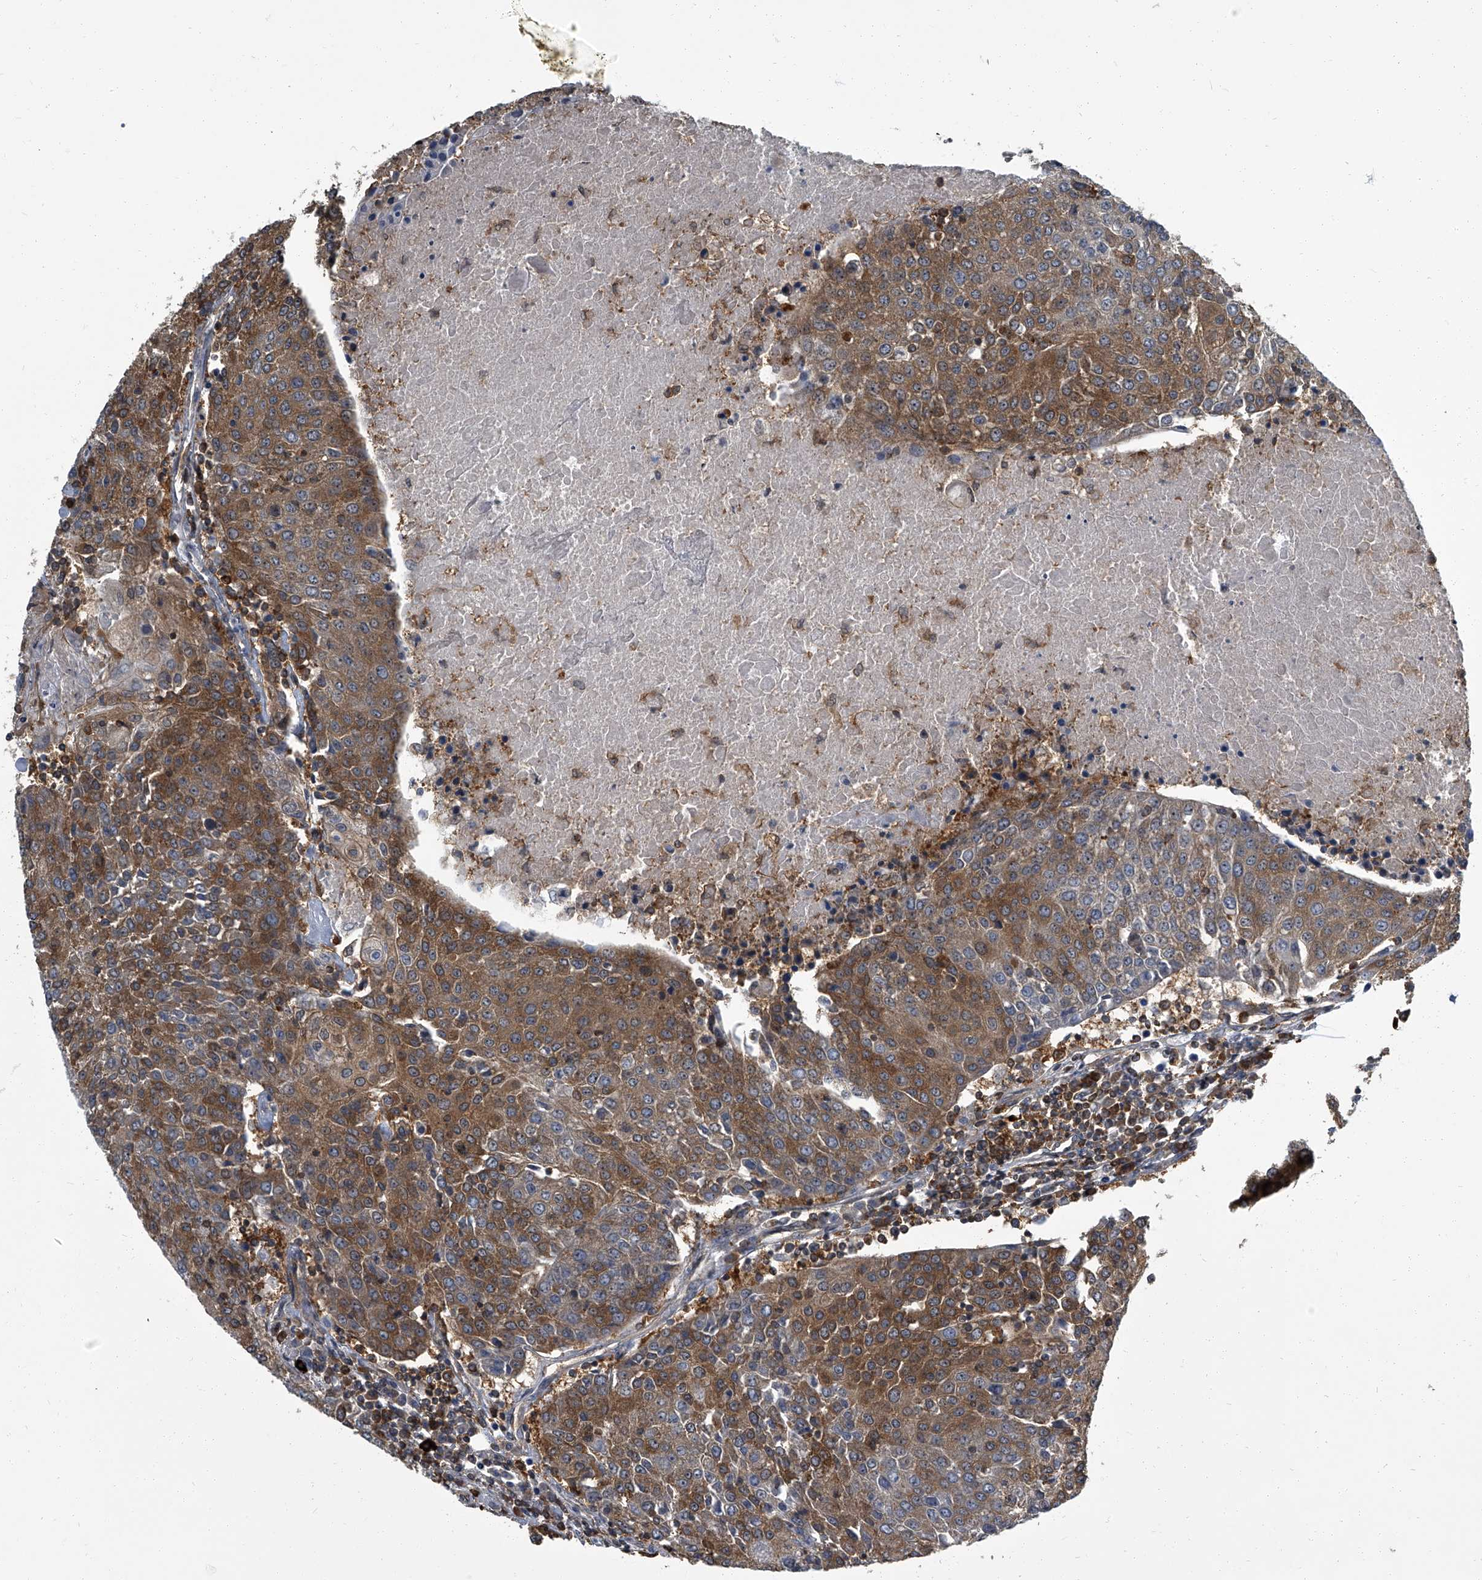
{"staining": {"intensity": "moderate", "quantity": ">75%", "location": "cytoplasmic/membranous"}, "tissue": "urothelial cancer", "cell_type": "Tumor cells", "image_type": "cancer", "snomed": [{"axis": "morphology", "description": "Urothelial carcinoma, High grade"}, {"axis": "topography", "description": "Urinary bladder"}], "caption": "Protein analysis of high-grade urothelial carcinoma tissue exhibits moderate cytoplasmic/membranous staining in about >75% of tumor cells.", "gene": "CDV3", "patient": {"sex": "female", "age": 85}}